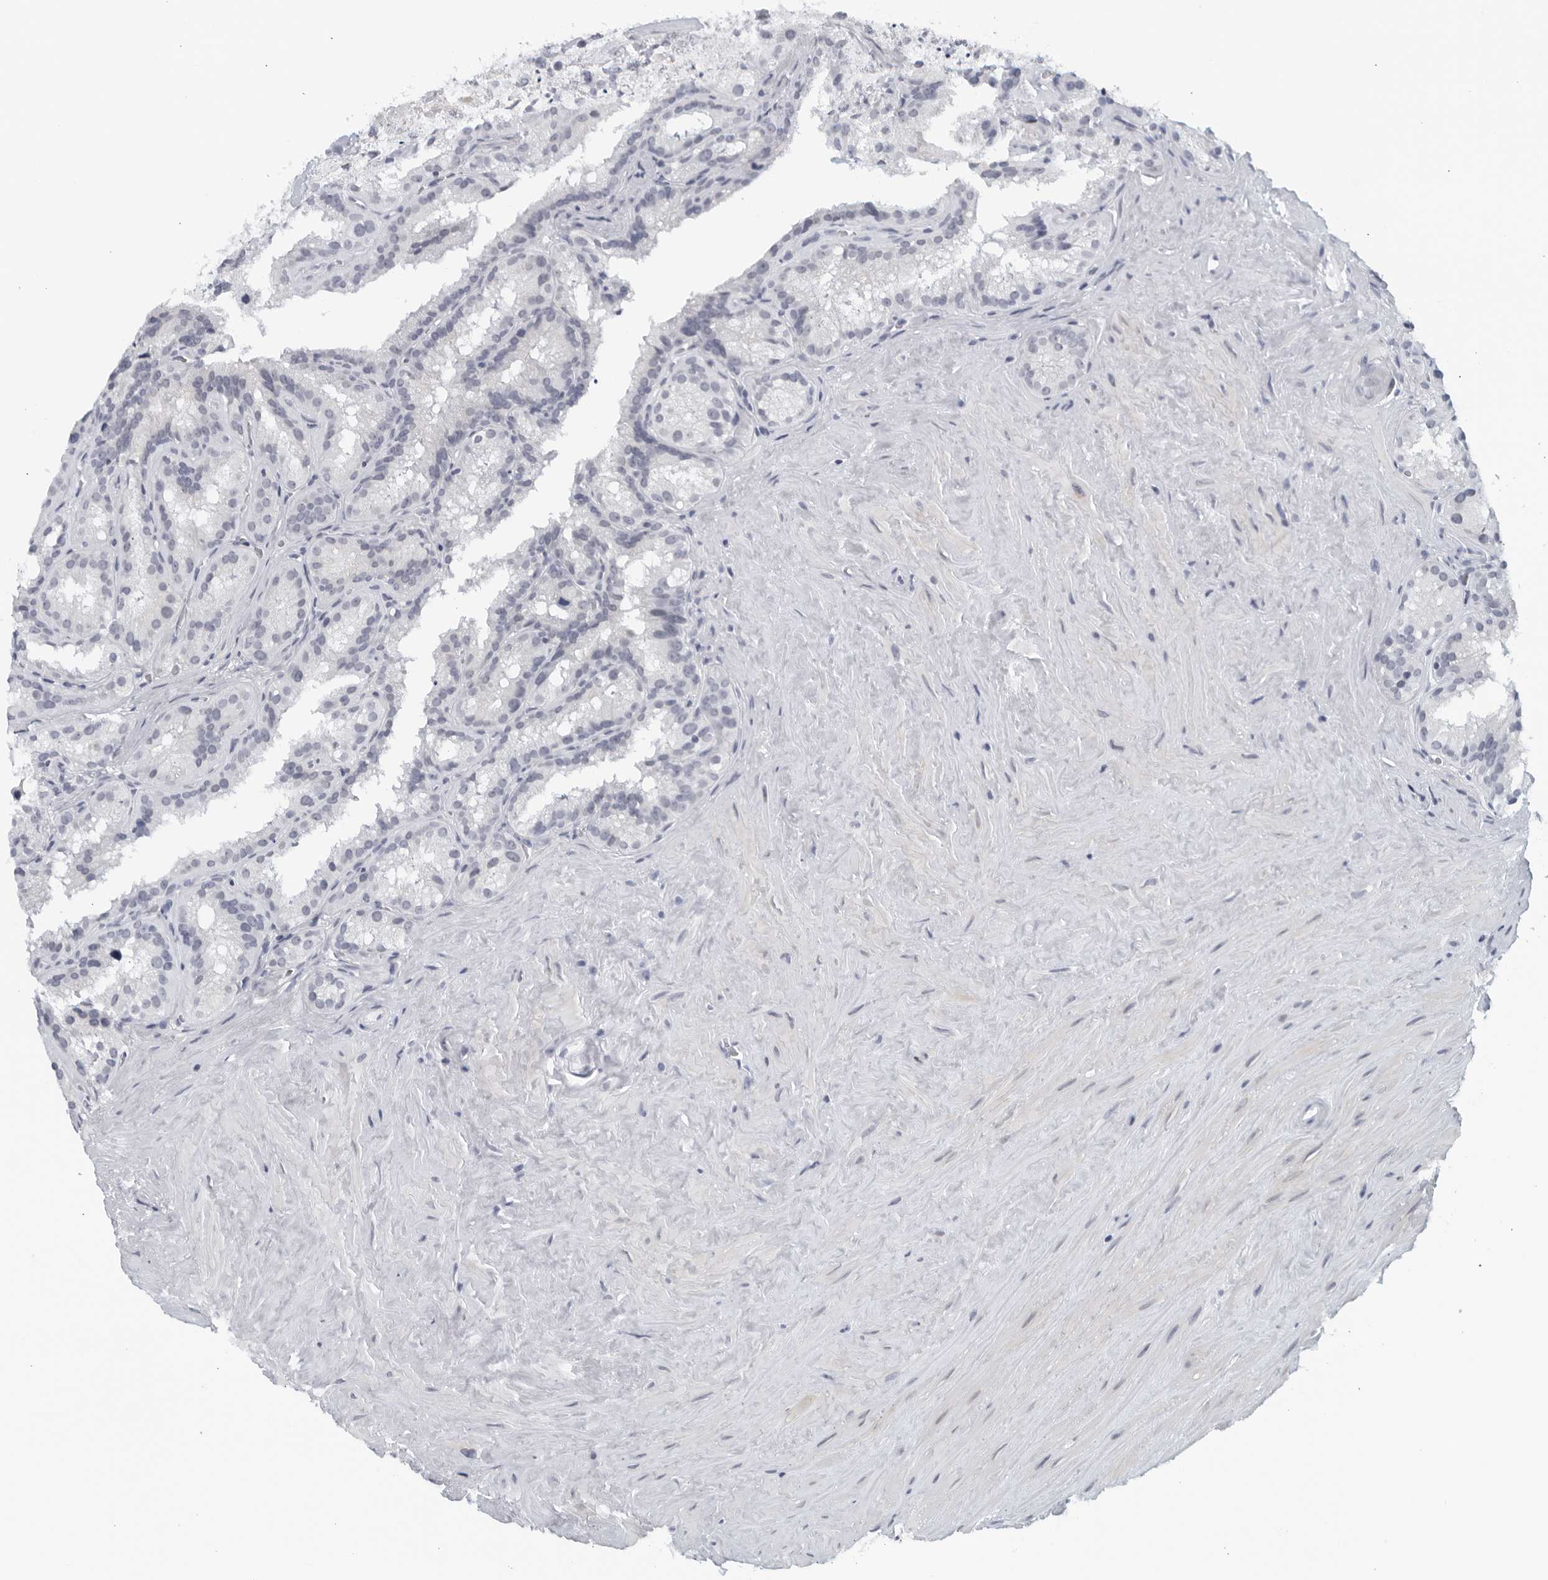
{"staining": {"intensity": "negative", "quantity": "none", "location": "none"}, "tissue": "seminal vesicle", "cell_type": "Glandular cells", "image_type": "normal", "snomed": [{"axis": "morphology", "description": "Normal tissue, NOS"}, {"axis": "topography", "description": "Prostate"}, {"axis": "topography", "description": "Seminal veicle"}], "caption": "Glandular cells show no significant expression in unremarkable seminal vesicle. (Immunohistochemistry, brightfield microscopy, high magnification).", "gene": "MATN1", "patient": {"sex": "male", "age": 59}}